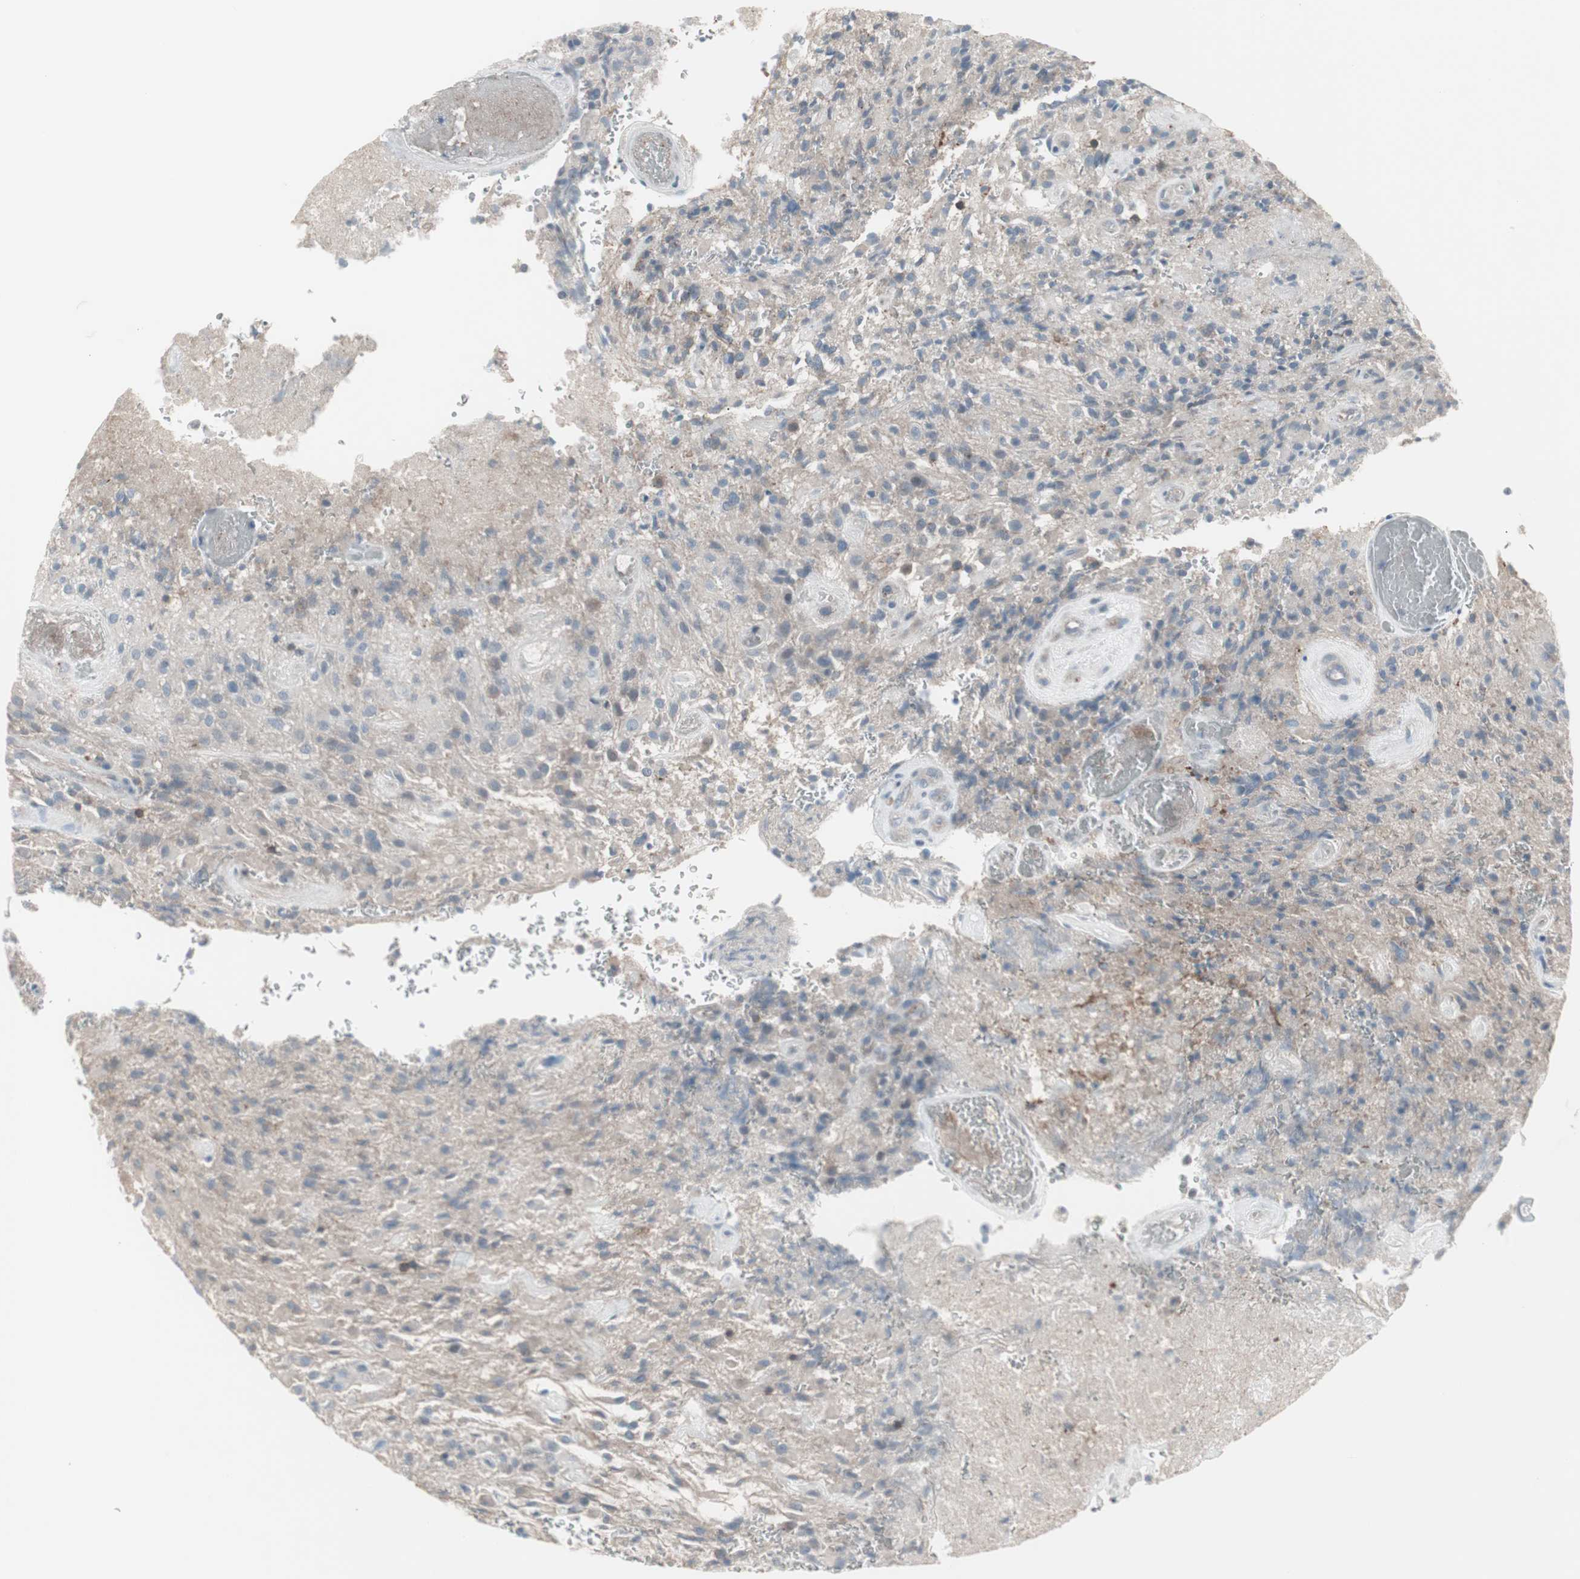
{"staining": {"intensity": "weak", "quantity": "<25%", "location": "cytoplasmic/membranous"}, "tissue": "glioma", "cell_type": "Tumor cells", "image_type": "cancer", "snomed": [{"axis": "morphology", "description": "Glioma, malignant, High grade"}, {"axis": "topography", "description": "Brain"}], "caption": "Tumor cells are negative for protein expression in human glioma.", "gene": "ZSCAN32", "patient": {"sex": "male", "age": 71}}